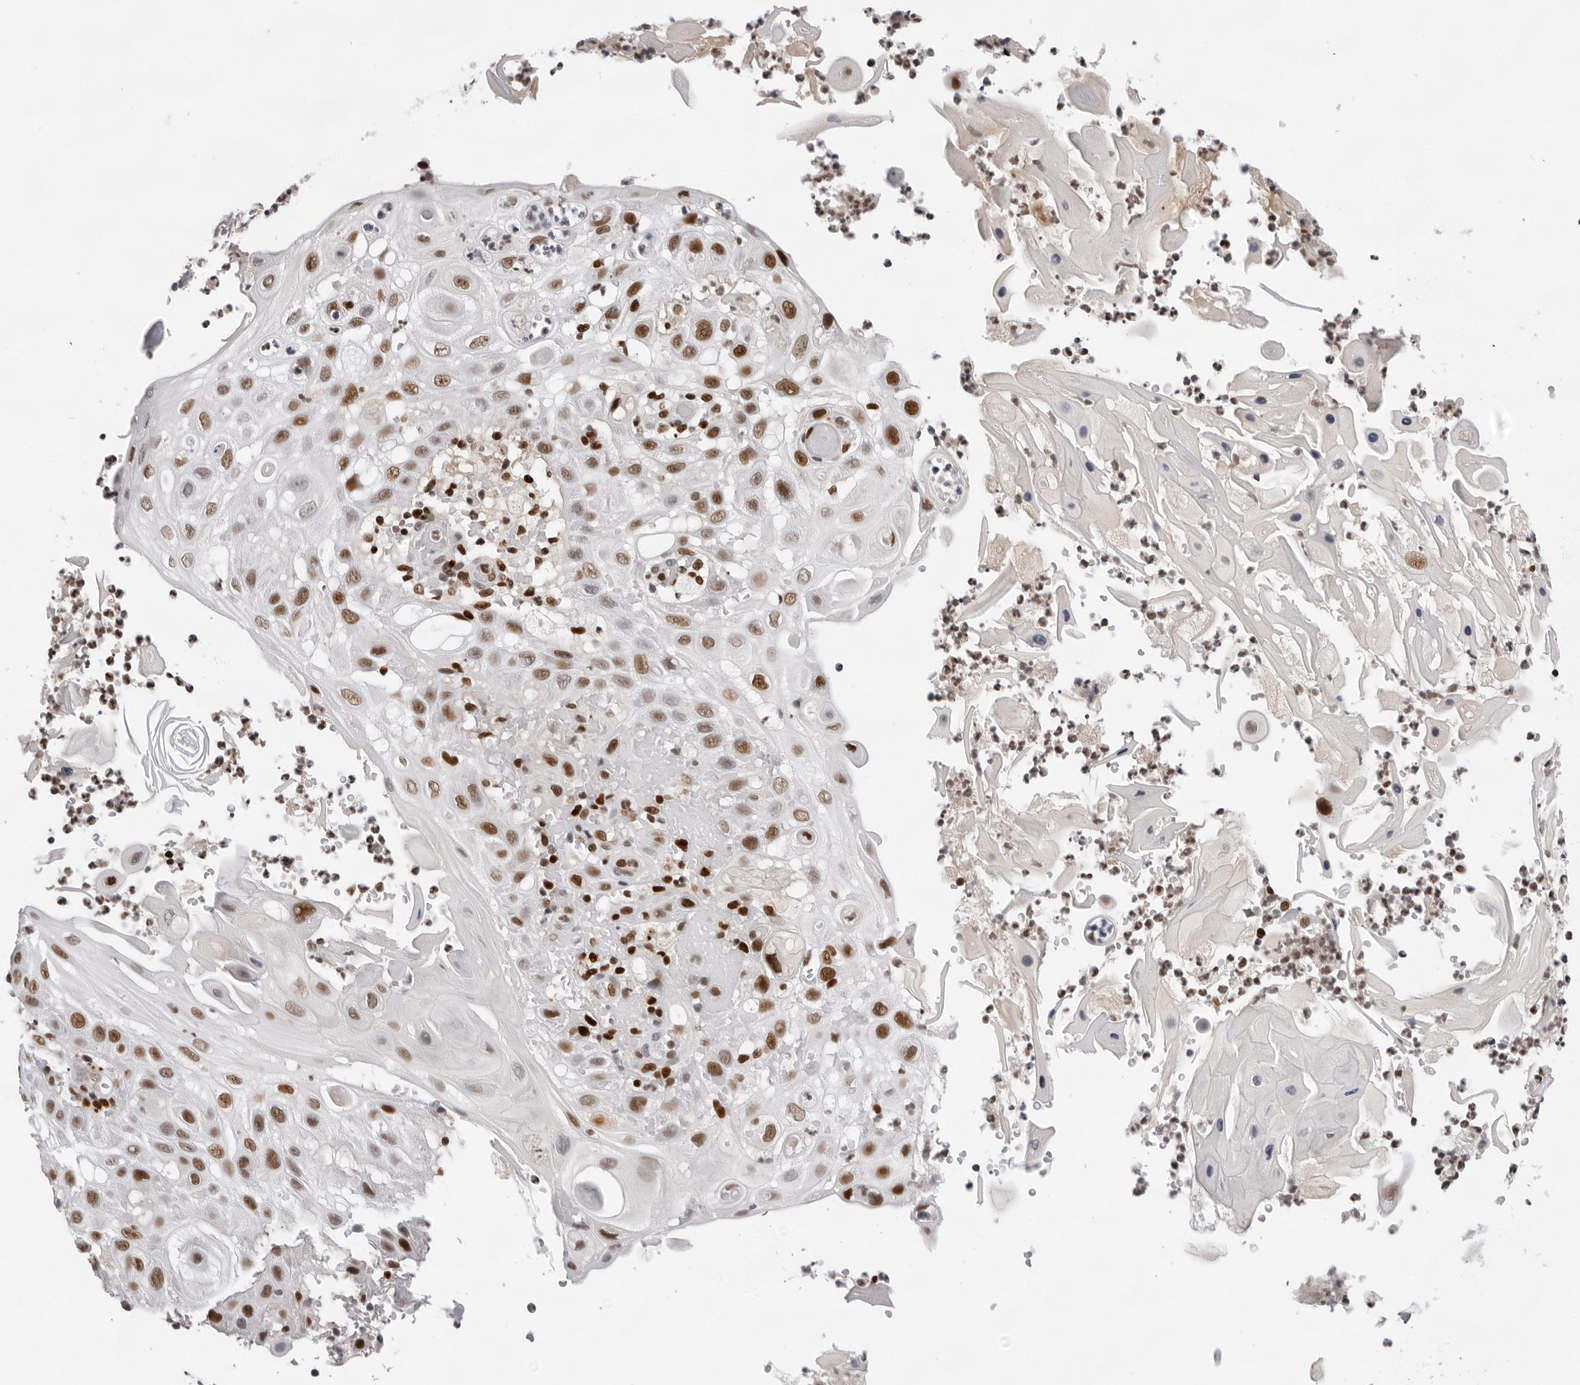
{"staining": {"intensity": "moderate", "quantity": ">75%", "location": "nuclear"}, "tissue": "skin cancer", "cell_type": "Tumor cells", "image_type": "cancer", "snomed": [{"axis": "morphology", "description": "Normal tissue, NOS"}, {"axis": "morphology", "description": "Squamous cell carcinoma, NOS"}, {"axis": "topography", "description": "Skin"}], "caption": "A histopathology image showing moderate nuclear positivity in approximately >75% of tumor cells in skin squamous cell carcinoma, as visualized by brown immunohistochemical staining.", "gene": "OGG1", "patient": {"sex": "female", "age": 96}}